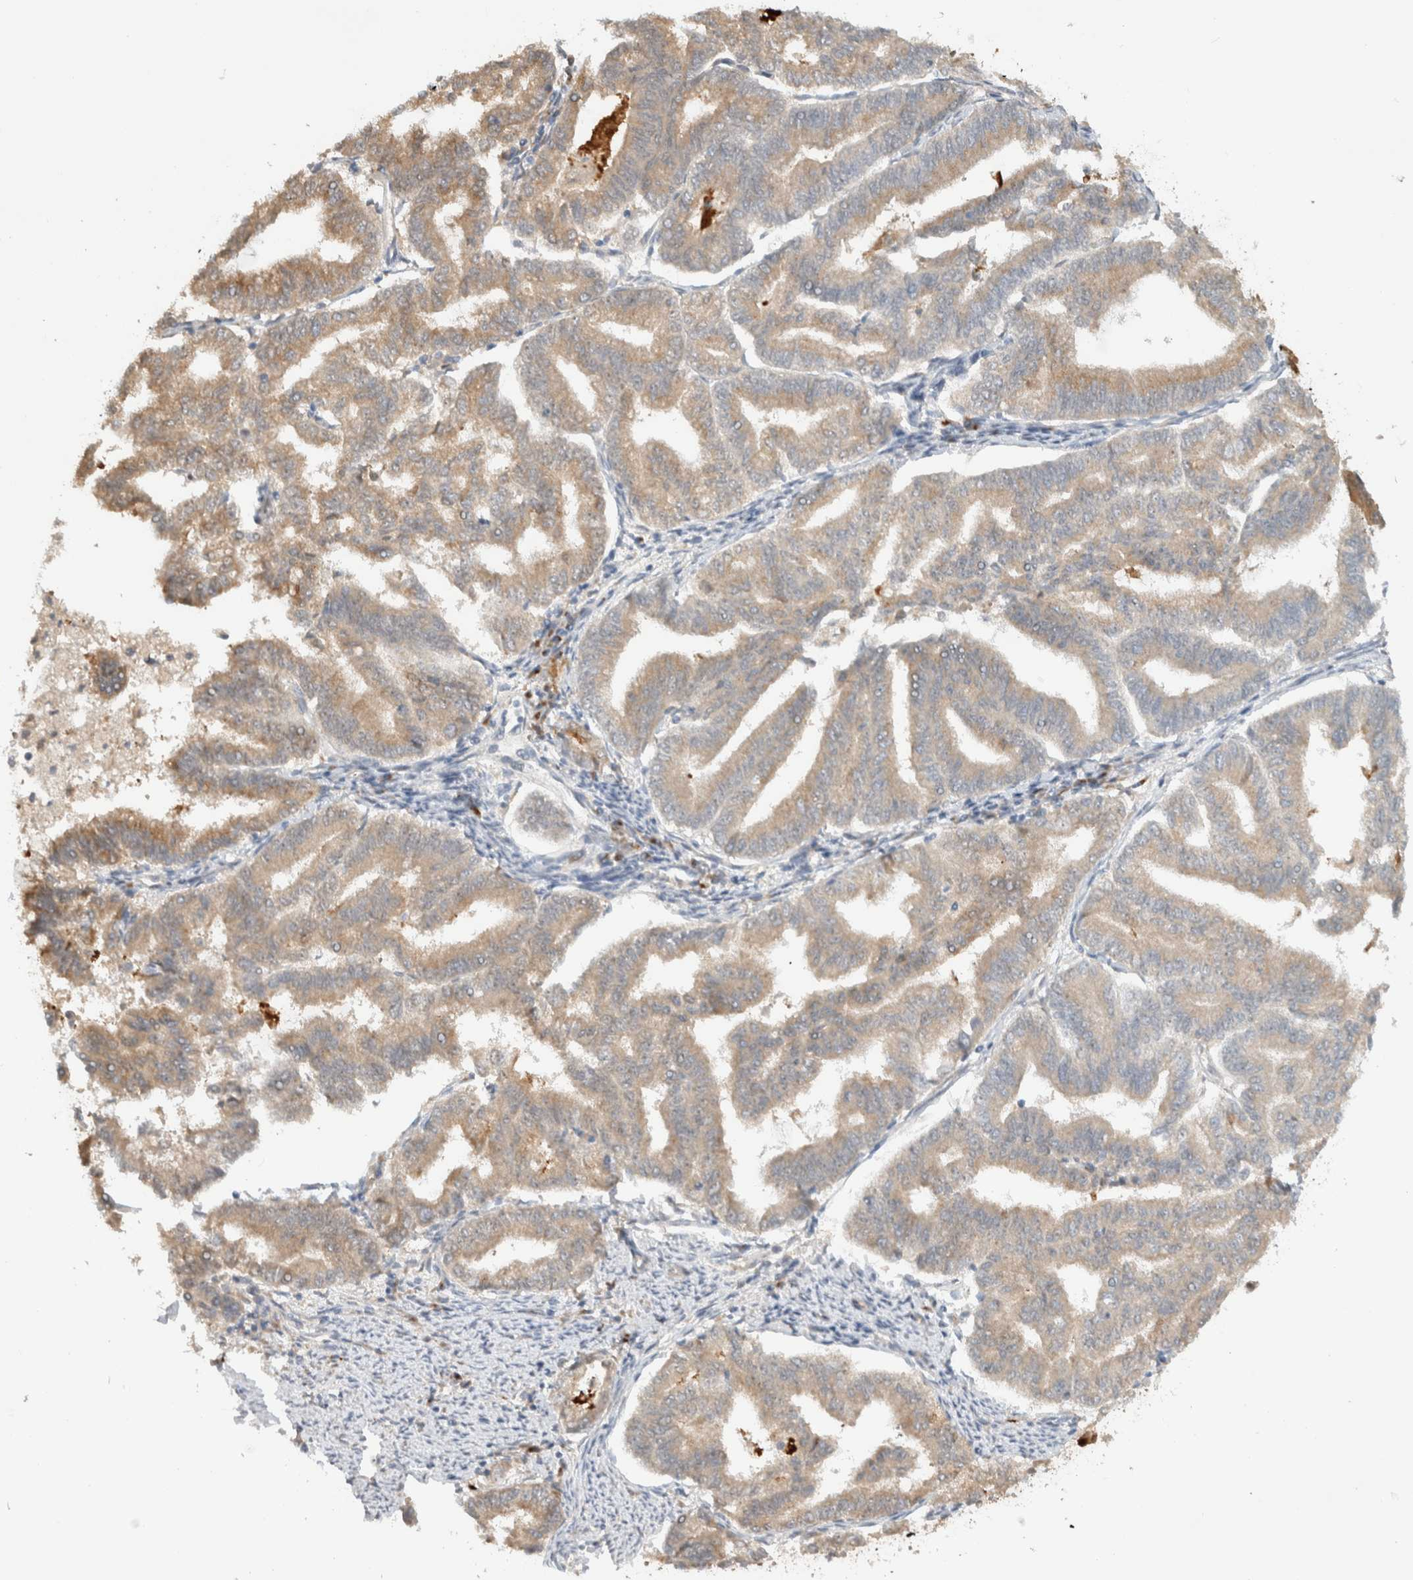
{"staining": {"intensity": "weak", "quantity": ">75%", "location": "cytoplasmic/membranous"}, "tissue": "endometrial cancer", "cell_type": "Tumor cells", "image_type": "cancer", "snomed": [{"axis": "morphology", "description": "Adenocarcinoma, NOS"}, {"axis": "topography", "description": "Endometrium"}], "caption": "Weak cytoplasmic/membranous expression is present in approximately >75% of tumor cells in endometrial cancer (adenocarcinoma).", "gene": "OTUD6B", "patient": {"sex": "female", "age": 79}}